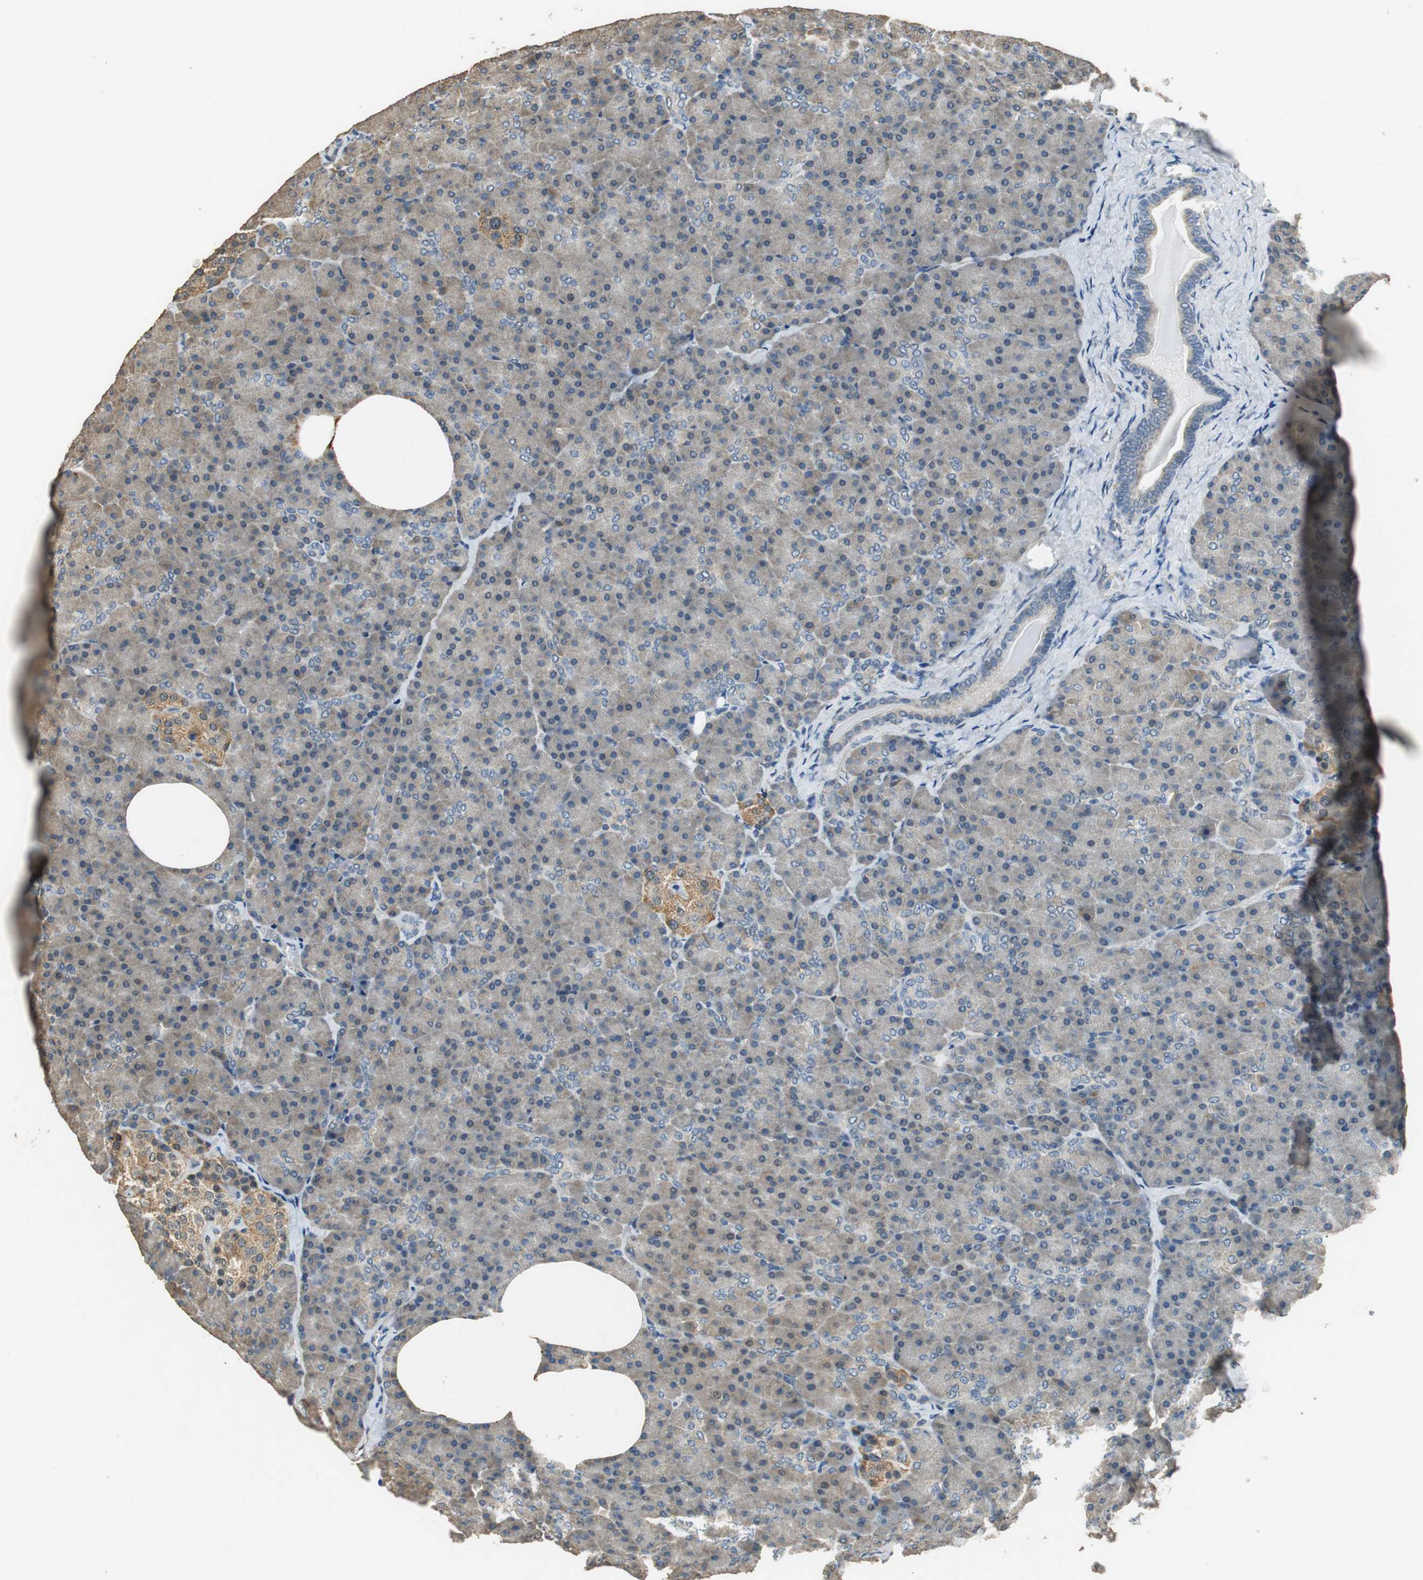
{"staining": {"intensity": "weak", "quantity": "25%-75%", "location": "cytoplasmic/membranous"}, "tissue": "pancreas", "cell_type": "Exocrine glandular cells", "image_type": "normal", "snomed": [{"axis": "morphology", "description": "Normal tissue, NOS"}, {"axis": "topography", "description": "Pancreas"}], "caption": "This histopathology image reveals IHC staining of unremarkable human pancreas, with low weak cytoplasmic/membranous positivity in approximately 25%-75% of exocrine glandular cells.", "gene": "ALDH4A1", "patient": {"sex": "female", "age": 35}}